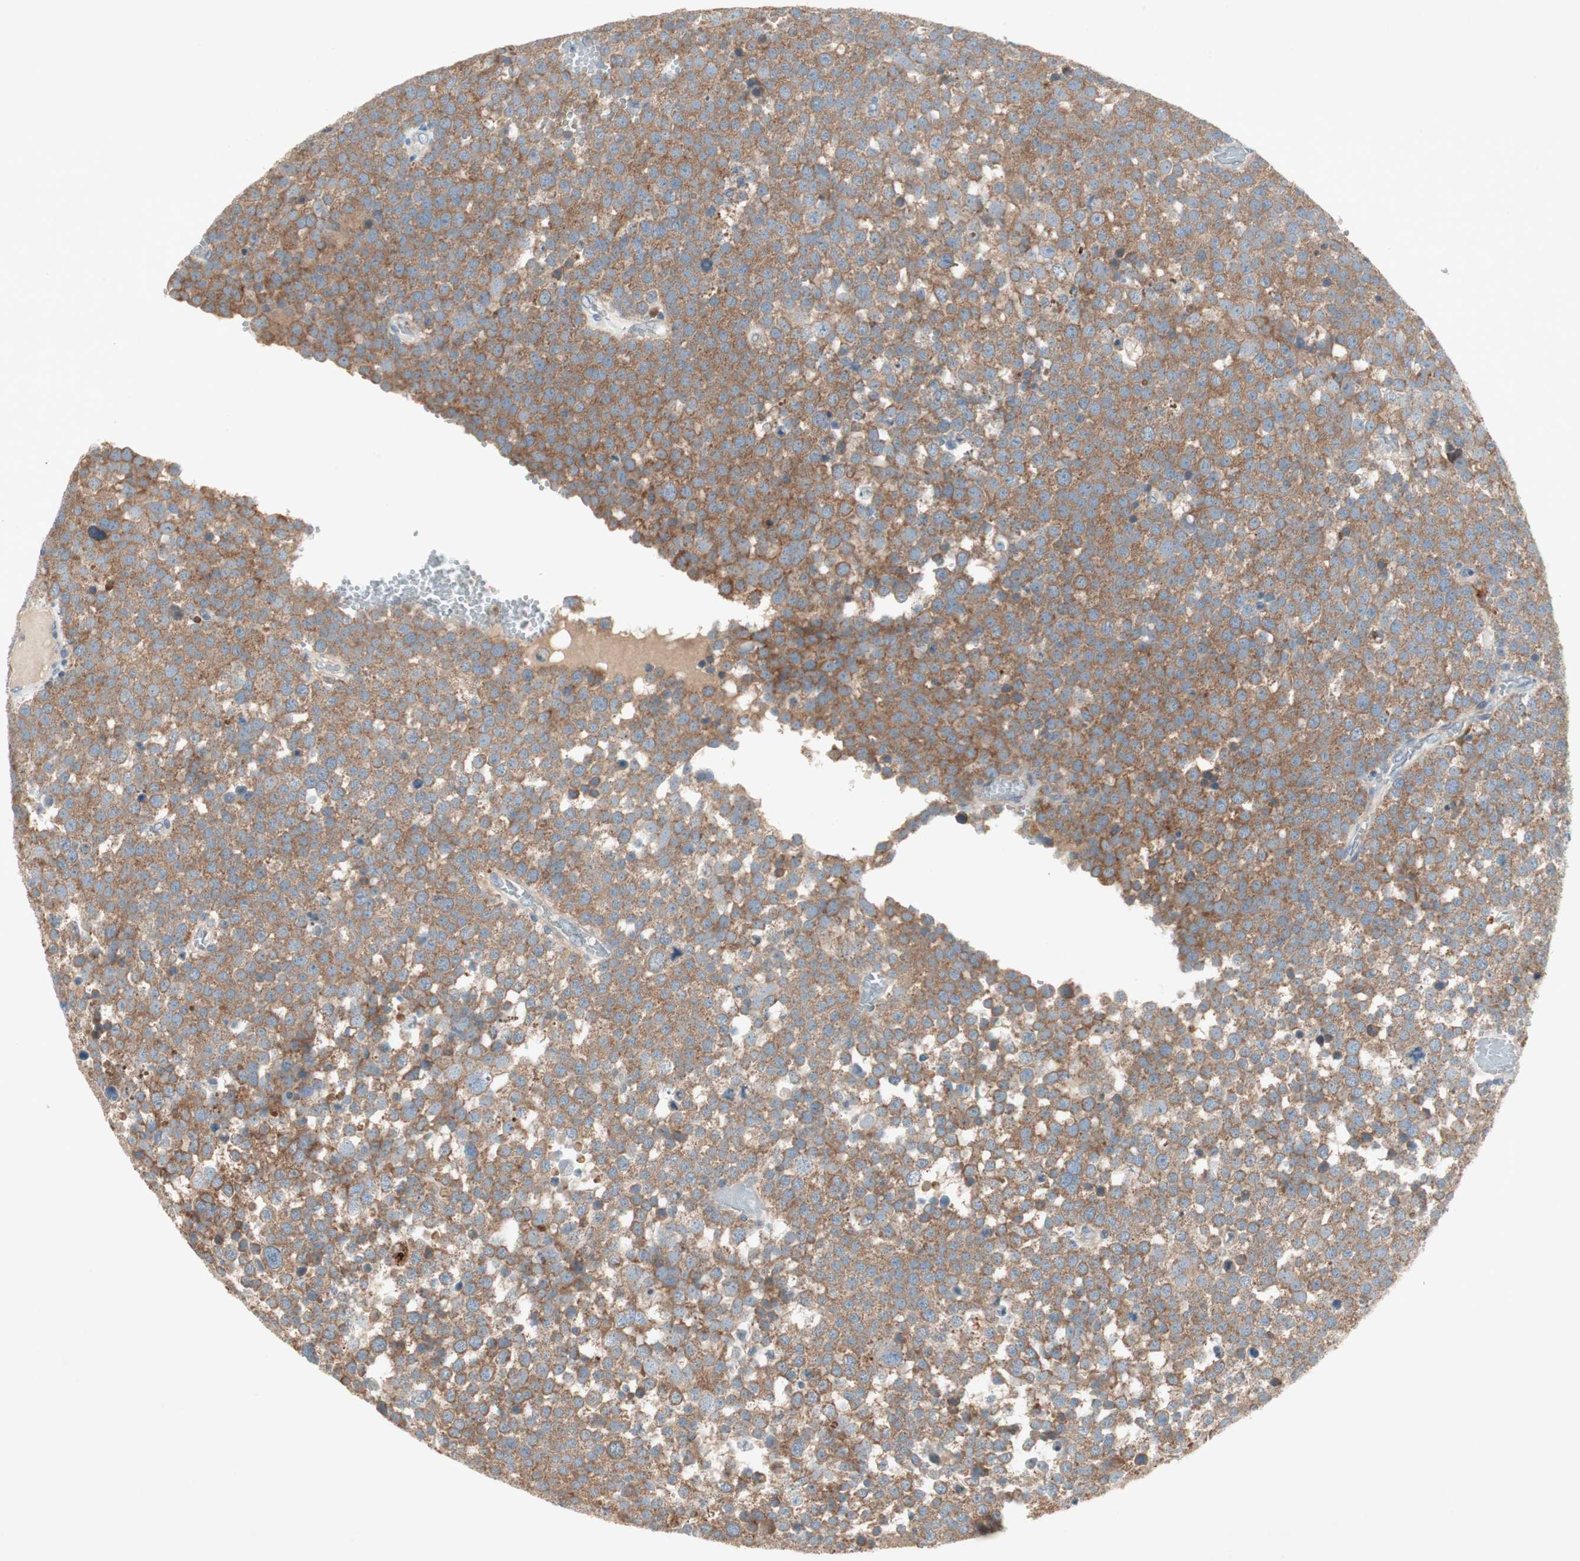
{"staining": {"intensity": "moderate", "quantity": ">75%", "location": "cytoplasmic/membranous"}, "tissue": "testis cancer", "cell_type": "Tumor cells", "image_type": "cancer", "snomed": [{"axis": "morphology", "description": "Seminoma, NOS"}, {"axis": "topography", "description": "Testis"}], "caption": "Immunohistochemistry of testis cancer (seminoma) shows medium levels of moderate cytoplasmic/membranous staining in approximately >75% of tumor cells.", "gene": "RPL23", "patient": {"sex": "male", "age": 71}}